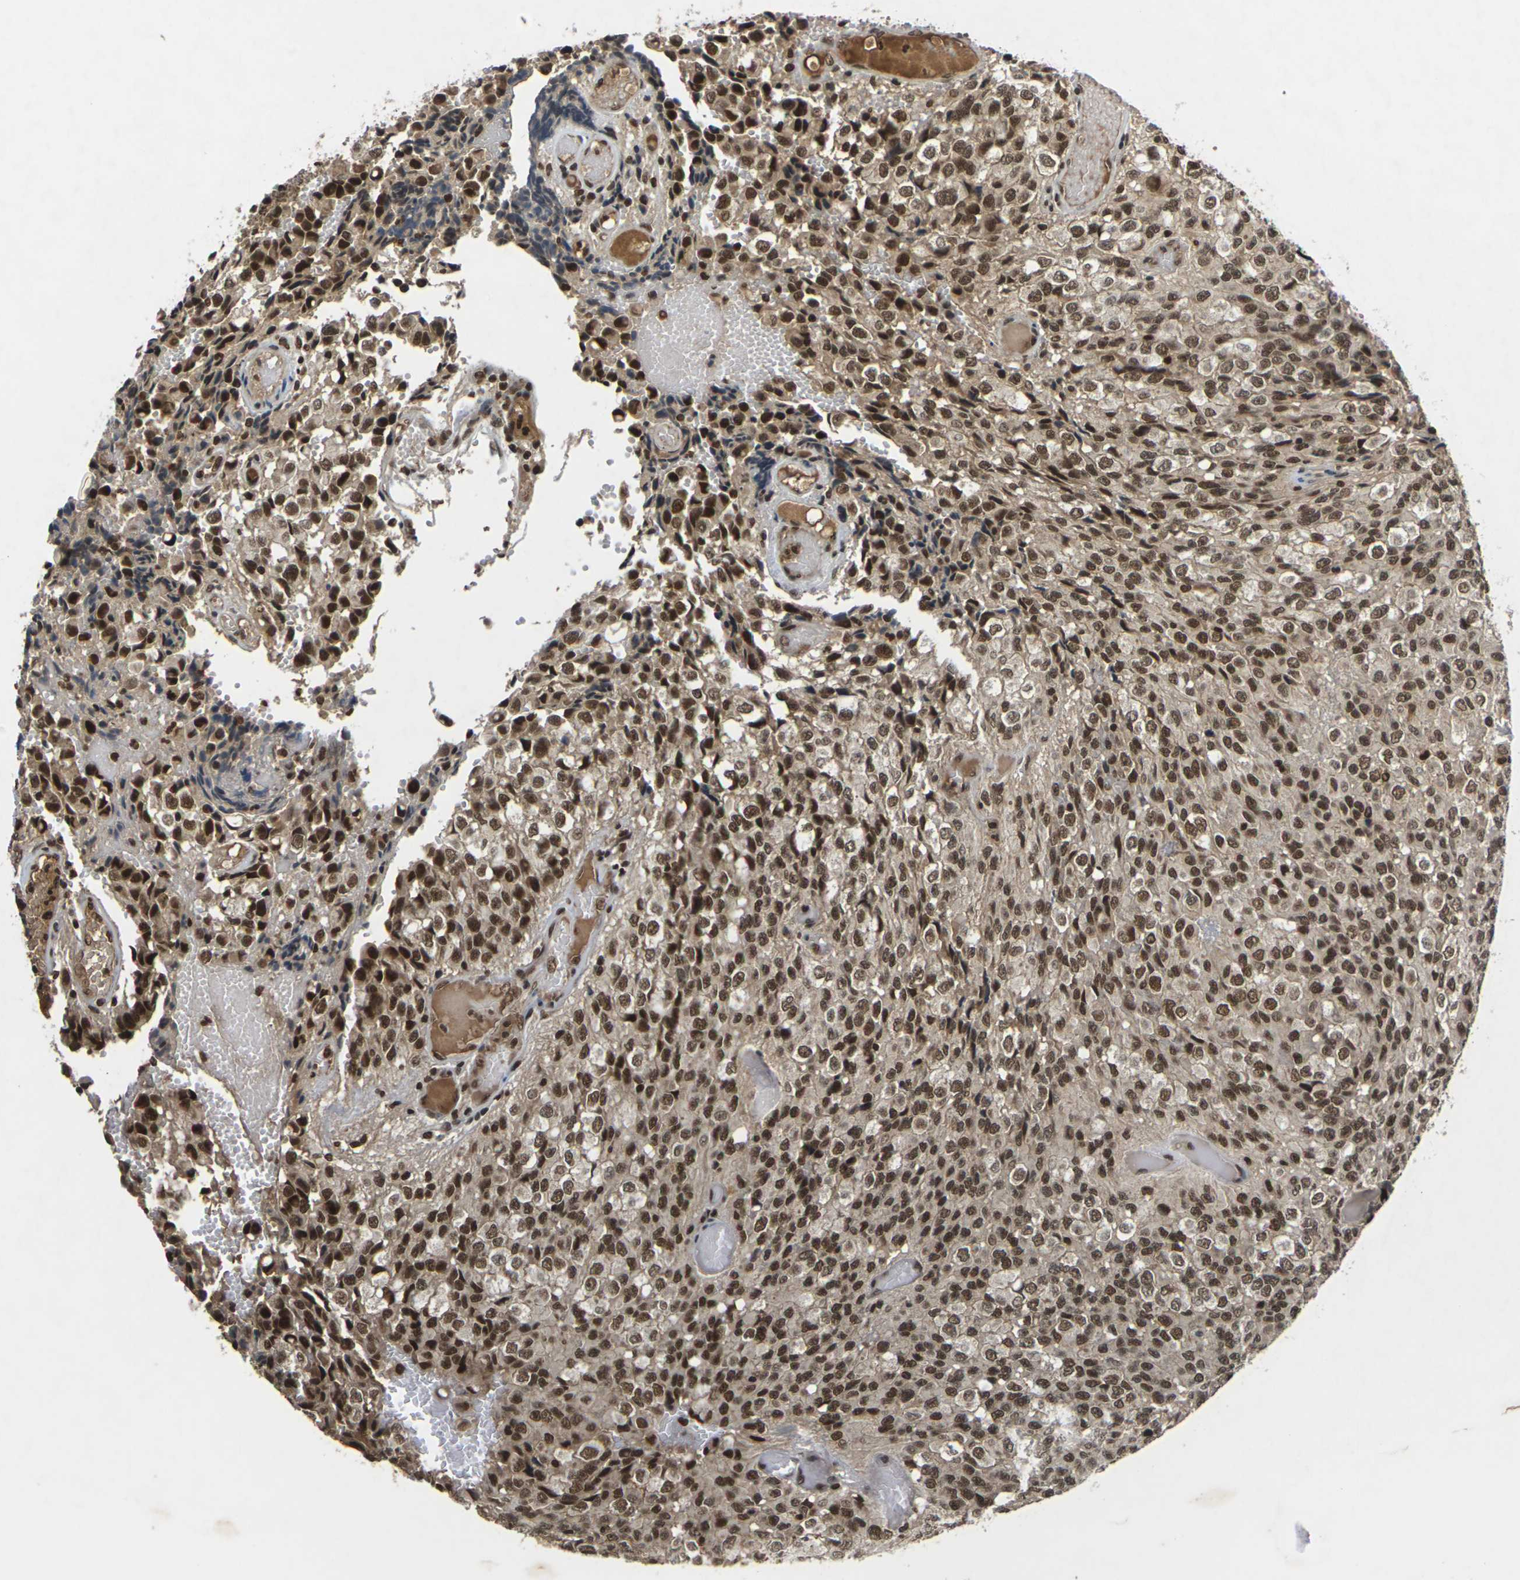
{"staining": {"intensity": "strong", "quantity": ">75%", "location": "cytoplasmic/membranous,nuclear"}, "tissue": "glioma", "cell_type": "Tumor cells", "image_type": "cancer", "snomed": [{"axis": "morphology", "description": "Glioma, malignant, High grade"}, {"axis": "topography", "description": "Brain"}], "caption": "Immunohistochemical staining of human glioma reveals high levels of strong cytoplasmic/membranous and nuclear expression in about >75% of tumor cells.", "gene": "NELFA", "patient": {"sex": "male", "age": 32}}